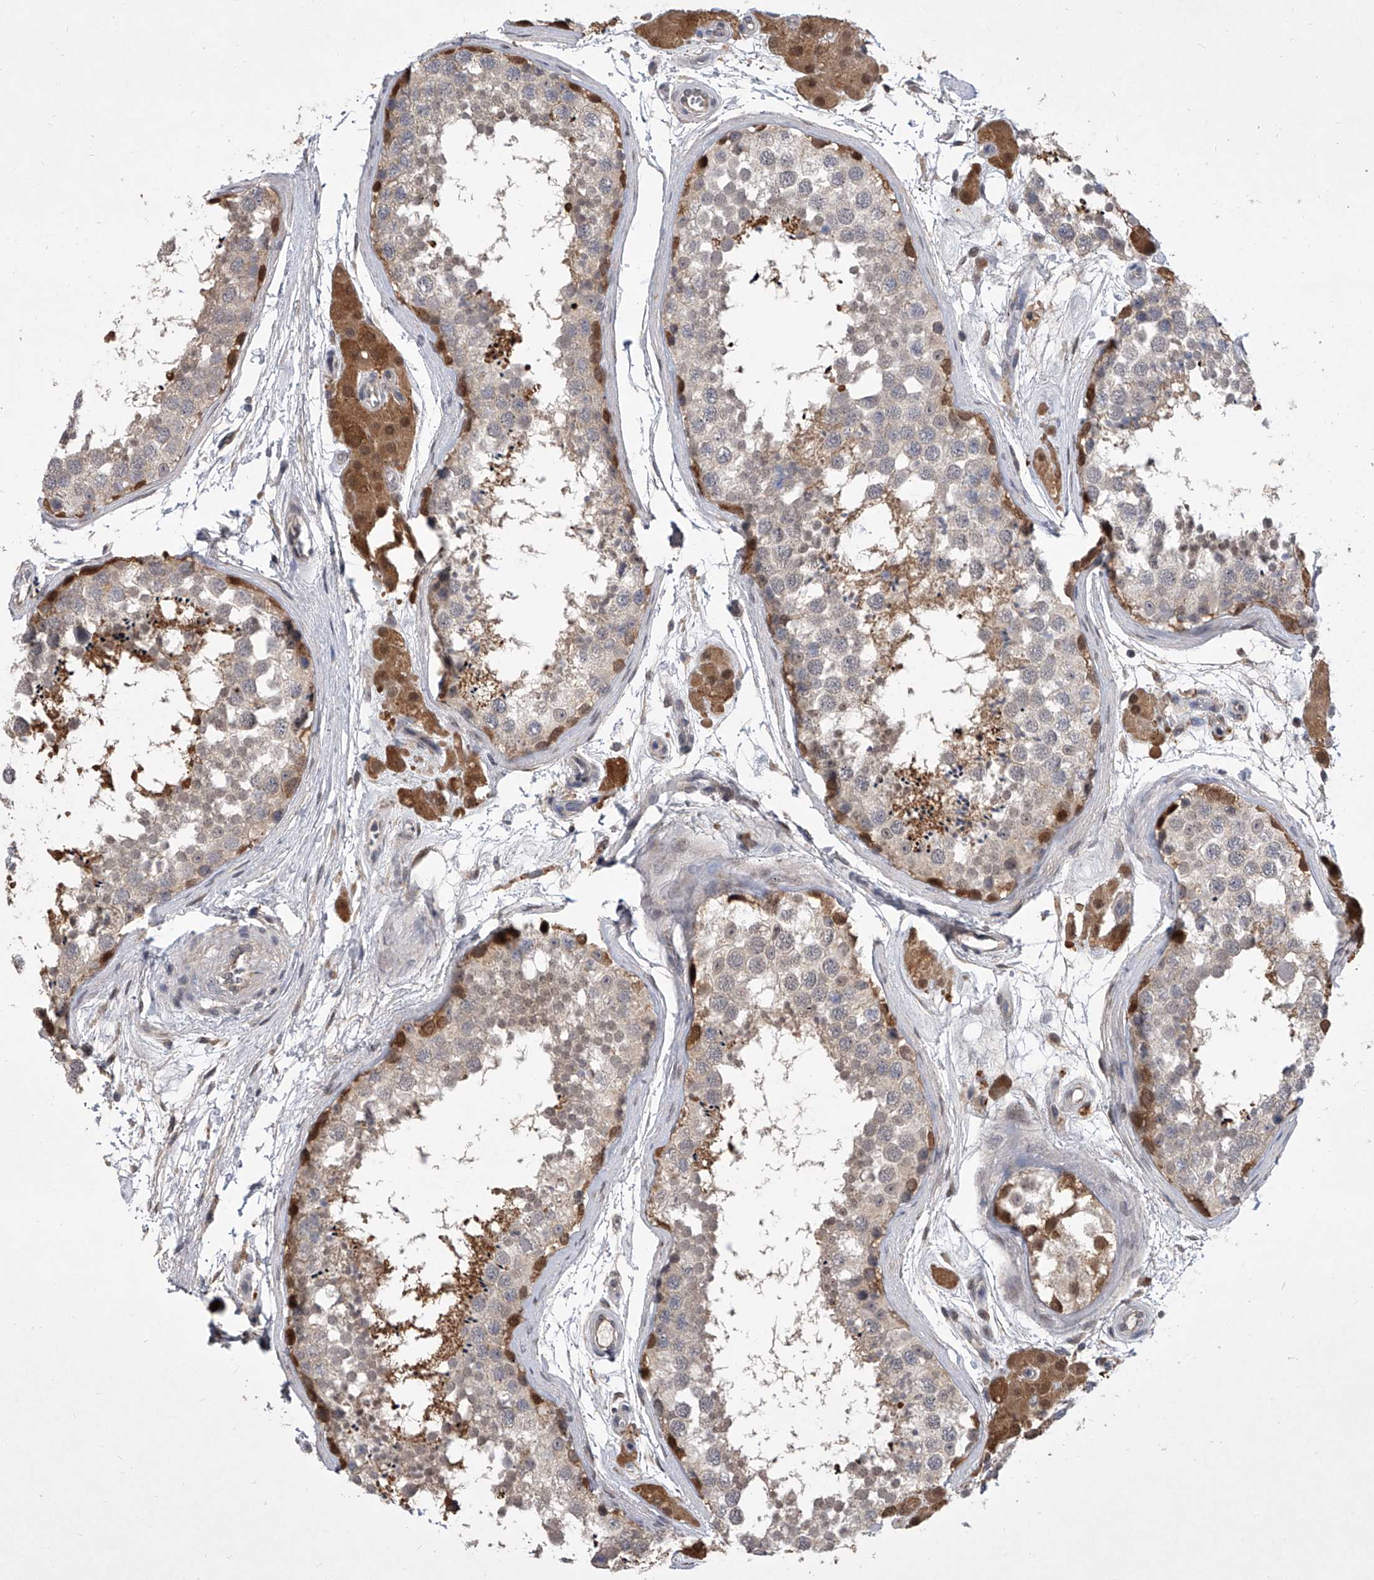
{"staining": {"intensity": "strong", "quantity": "<25%", "location": "cytoplasmic/membranous,nuclear"}, "tissue": "testis", "cell_type": "Cells in seminiferous ducts", "image_type": "normal", "snomed": [{"axis": "morphology", "description": "Normal tissue, NOS"}, {"axis": "topography", "description": "Testis"}], "caption": "Immunohistochemical staining of unremarkable human testis reveals strong cytoplasmic/membranous,nuclear protein expression in approximately <25% of cells in seminiferous ducts. (IHC, brightfield microscopy, high magnification).", "gene": "BHLHE23", "patient": {"sex": "male", "age": 56}}